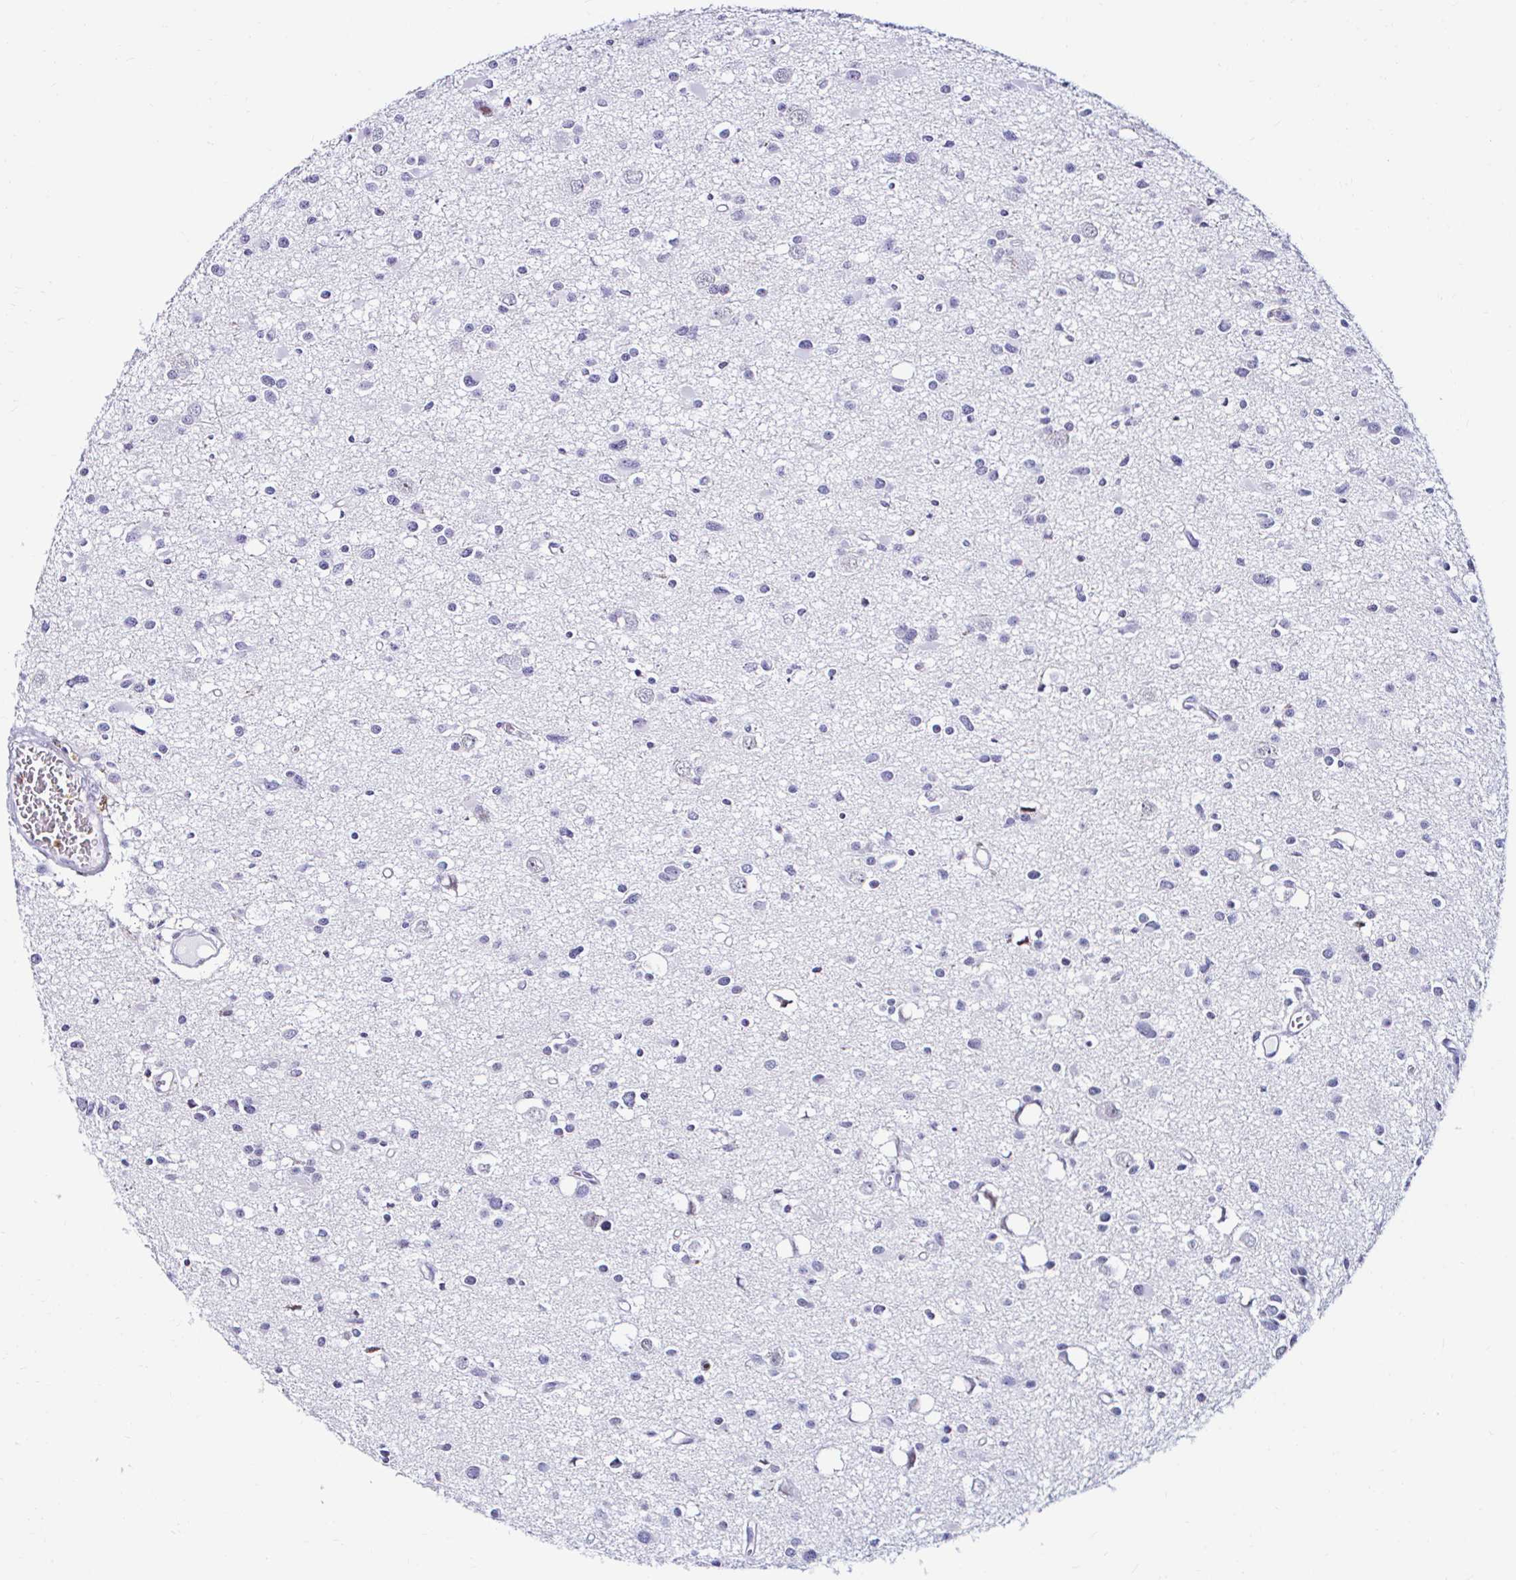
{"staining": {"intensity": "negative", "quantity": "none", "location": "none"}, "tissue": "glioma", "cell_type": "Tumor cells", "image_type": "cancer", "snomed": [{"axis": "morphology", "description": "Glioma, malignant, High grade"}, {"axis": "topography", "description": "Brain"}], "caption": "This is an immunohistochemistry (IHC) photomicrograph of malignant glioma (high-grade). There is no staining in tumor cells.", "gene": "CYBB", "patient": {"sex": "male", "age": 54}}